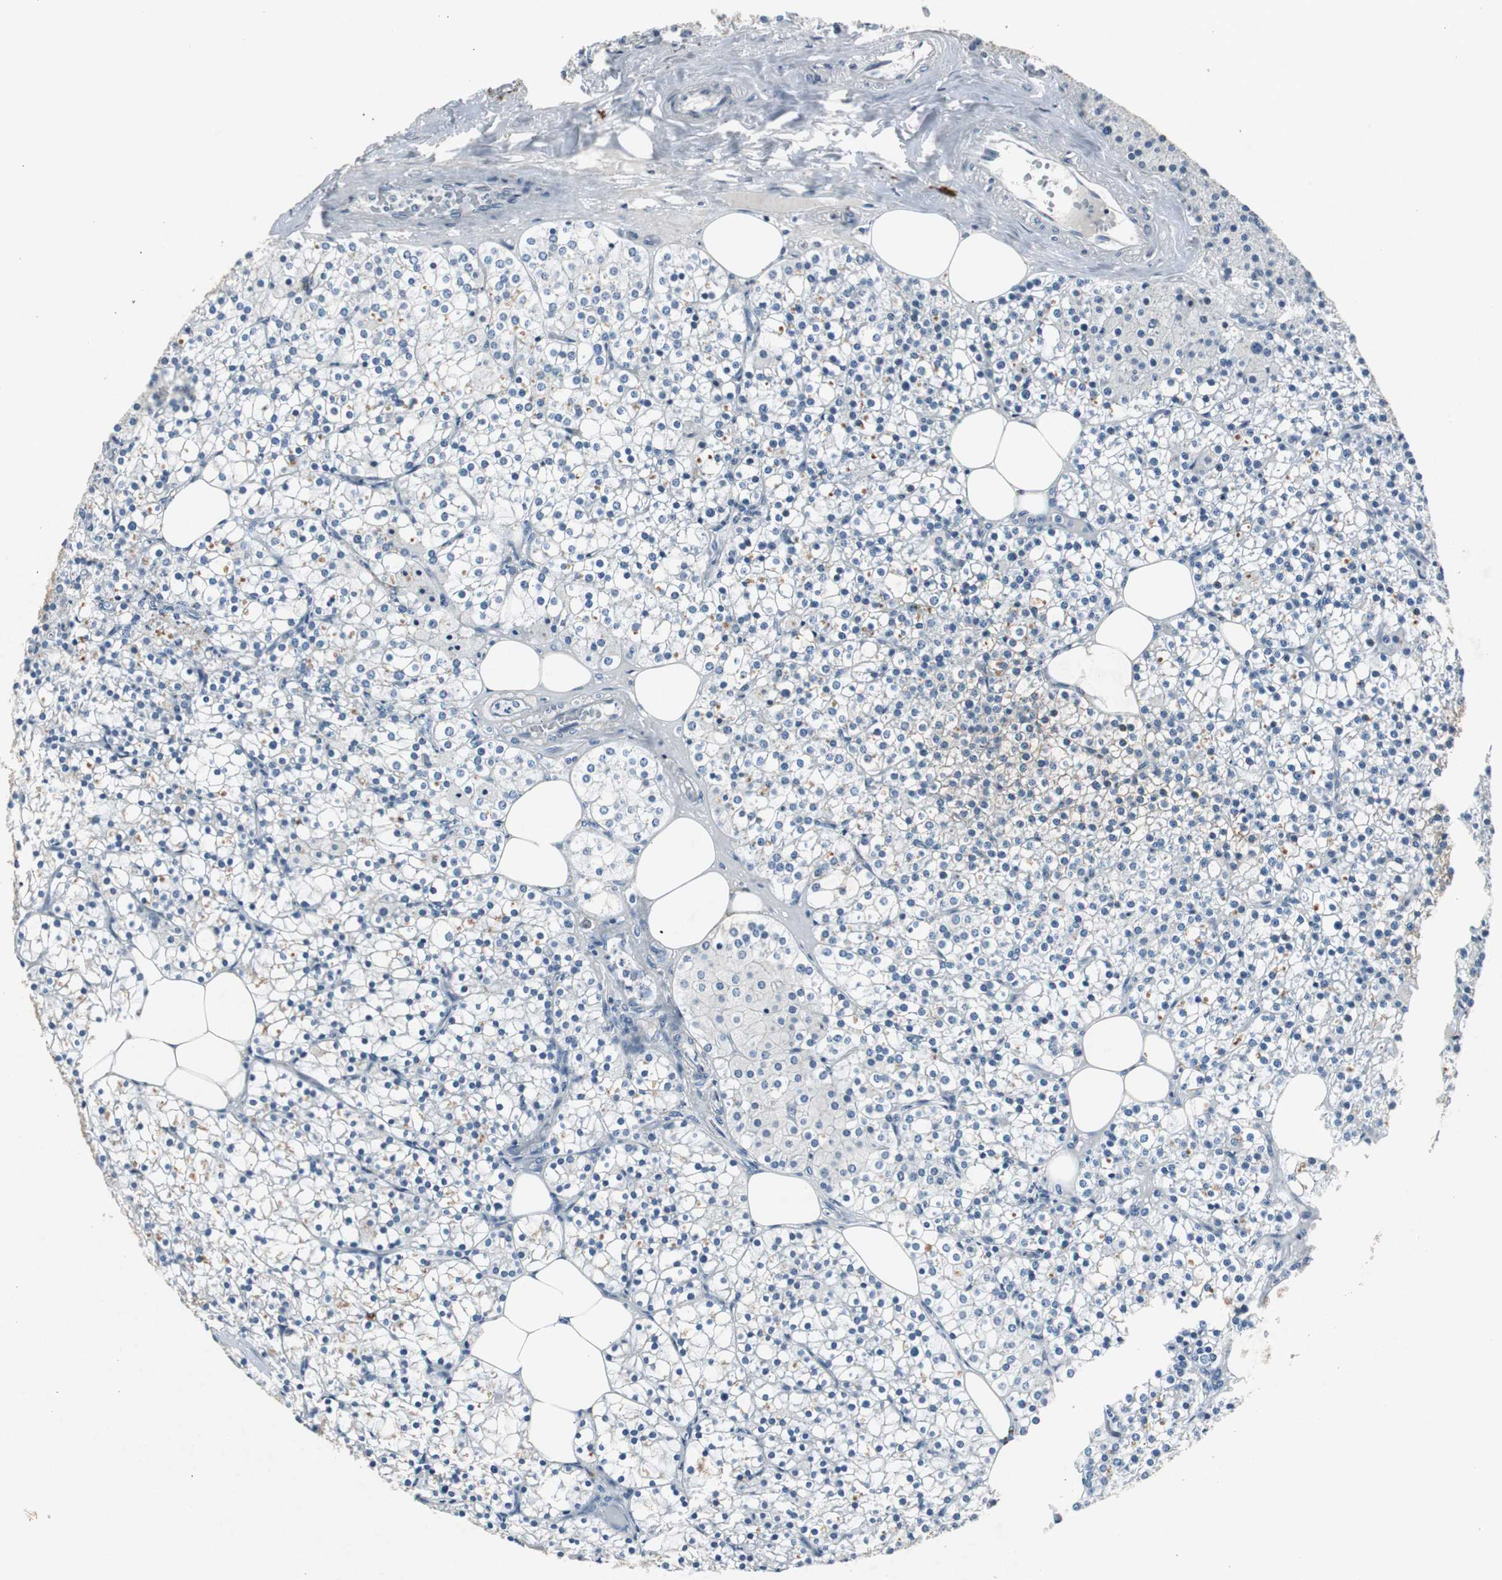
{"staining": {"intensity": "negative", "quantity": "none", "location": "none"}, "tissue": "parathyroid gland", "cell_type": "Glandular cells", "image_type": "normal", "snomed": [{"axis": "morphology", "description": "Normal tissue, NOS"}, {"axis": "topography", "description": "Parathyroid gland"}], "caption": "An image of human parathyroid gland is negative for staining in glandular cells.", "gene": "TK1", "patient": {"sex": "female", "age": 63}}